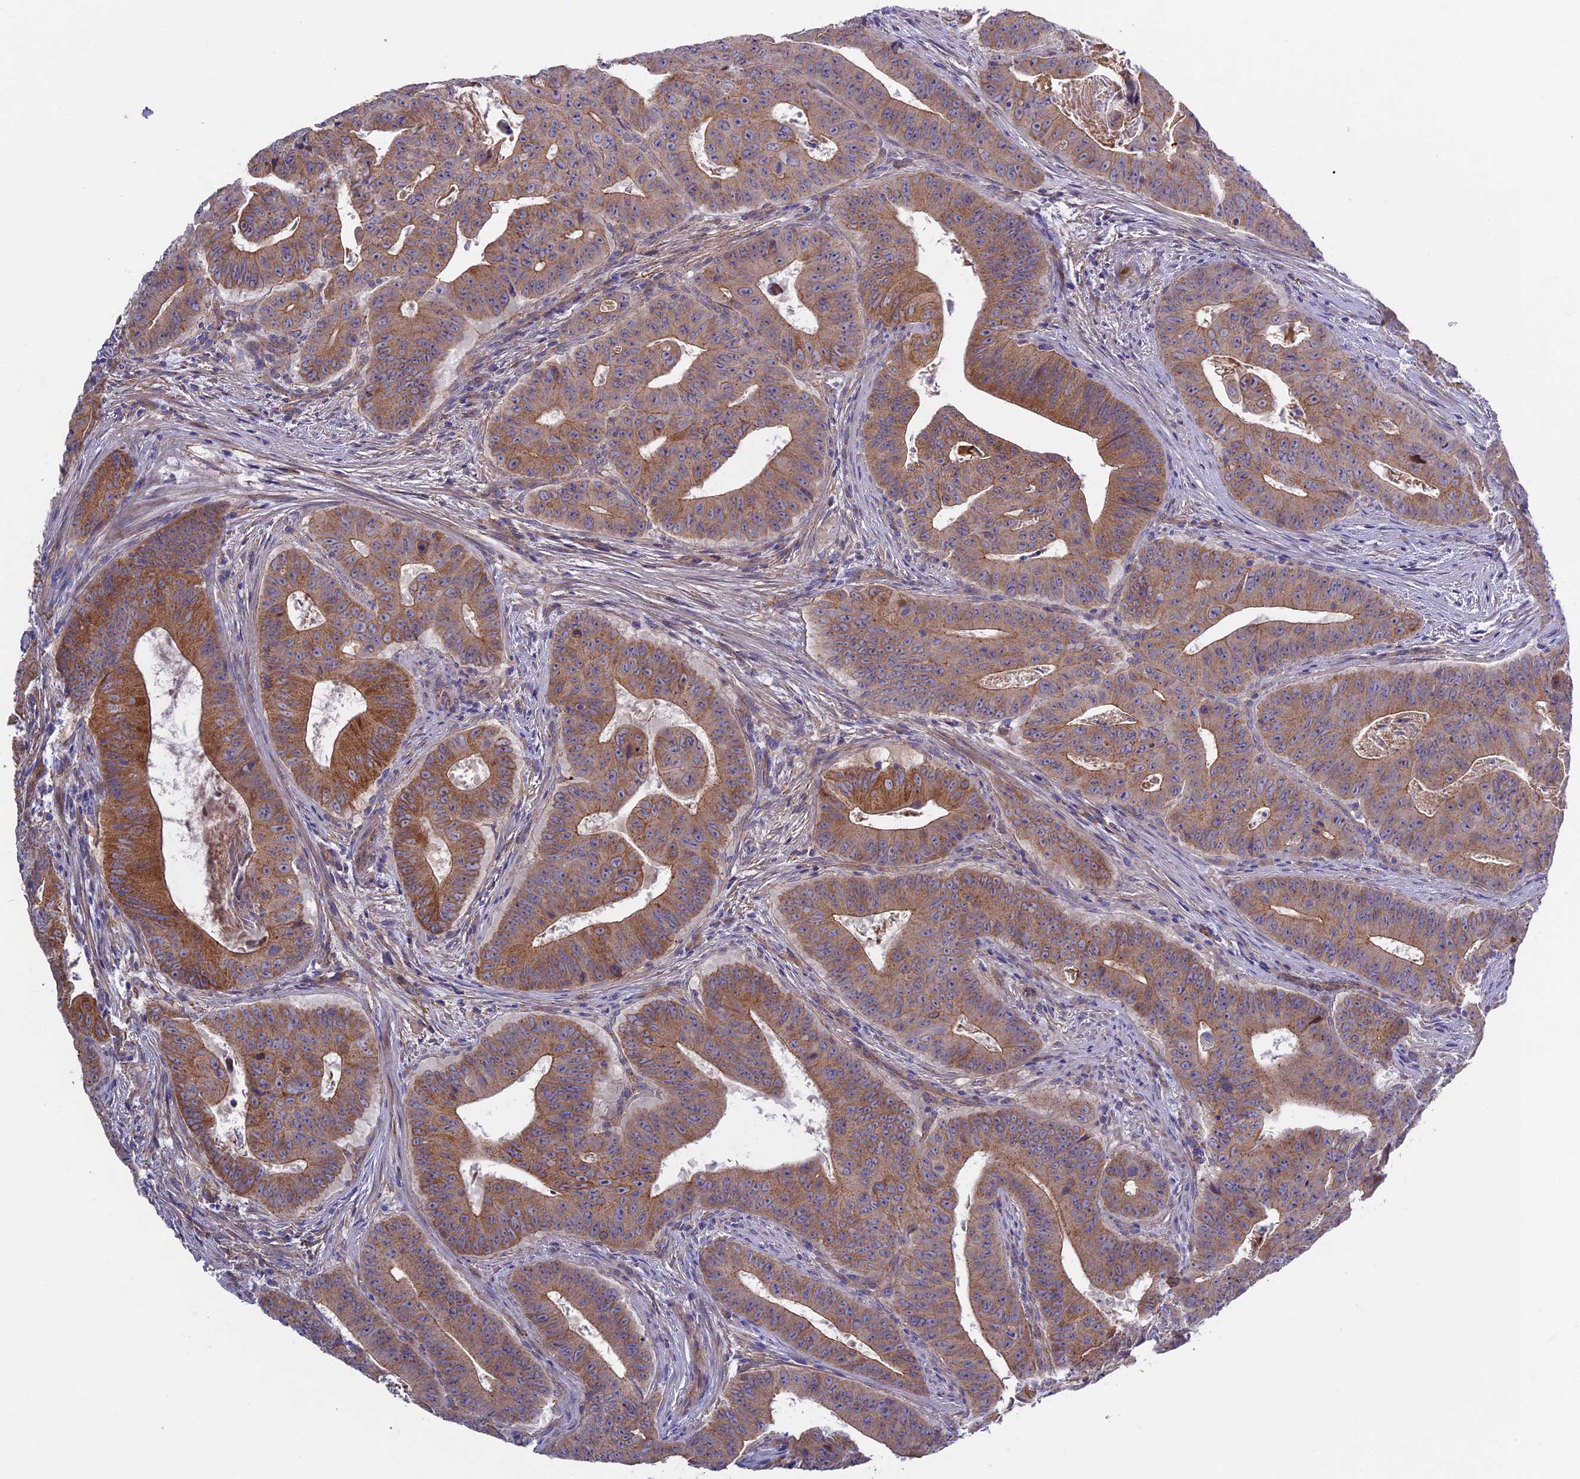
{"staining": {"intensity": "moderate", "quantity": ">75%", "location": "cytoplasmic/membranous"}, "tissue": "colorectal cancer", "cell_type": "Tumor cells", "image_type": "cancer", "snomed": [{"axis": "morphology", "description": "Adenocarcinoma, NOS"}, {"axis": "topography", "description": "Rectum"}], "caption": "Protein staining of adenocarcinoma (colorectal) tissue shows moderate cytoplasmic/membranous staining in about >75% of tumor cells.", "gene": "ETFDH", "patient": {"sex": "female", "age": 75}}